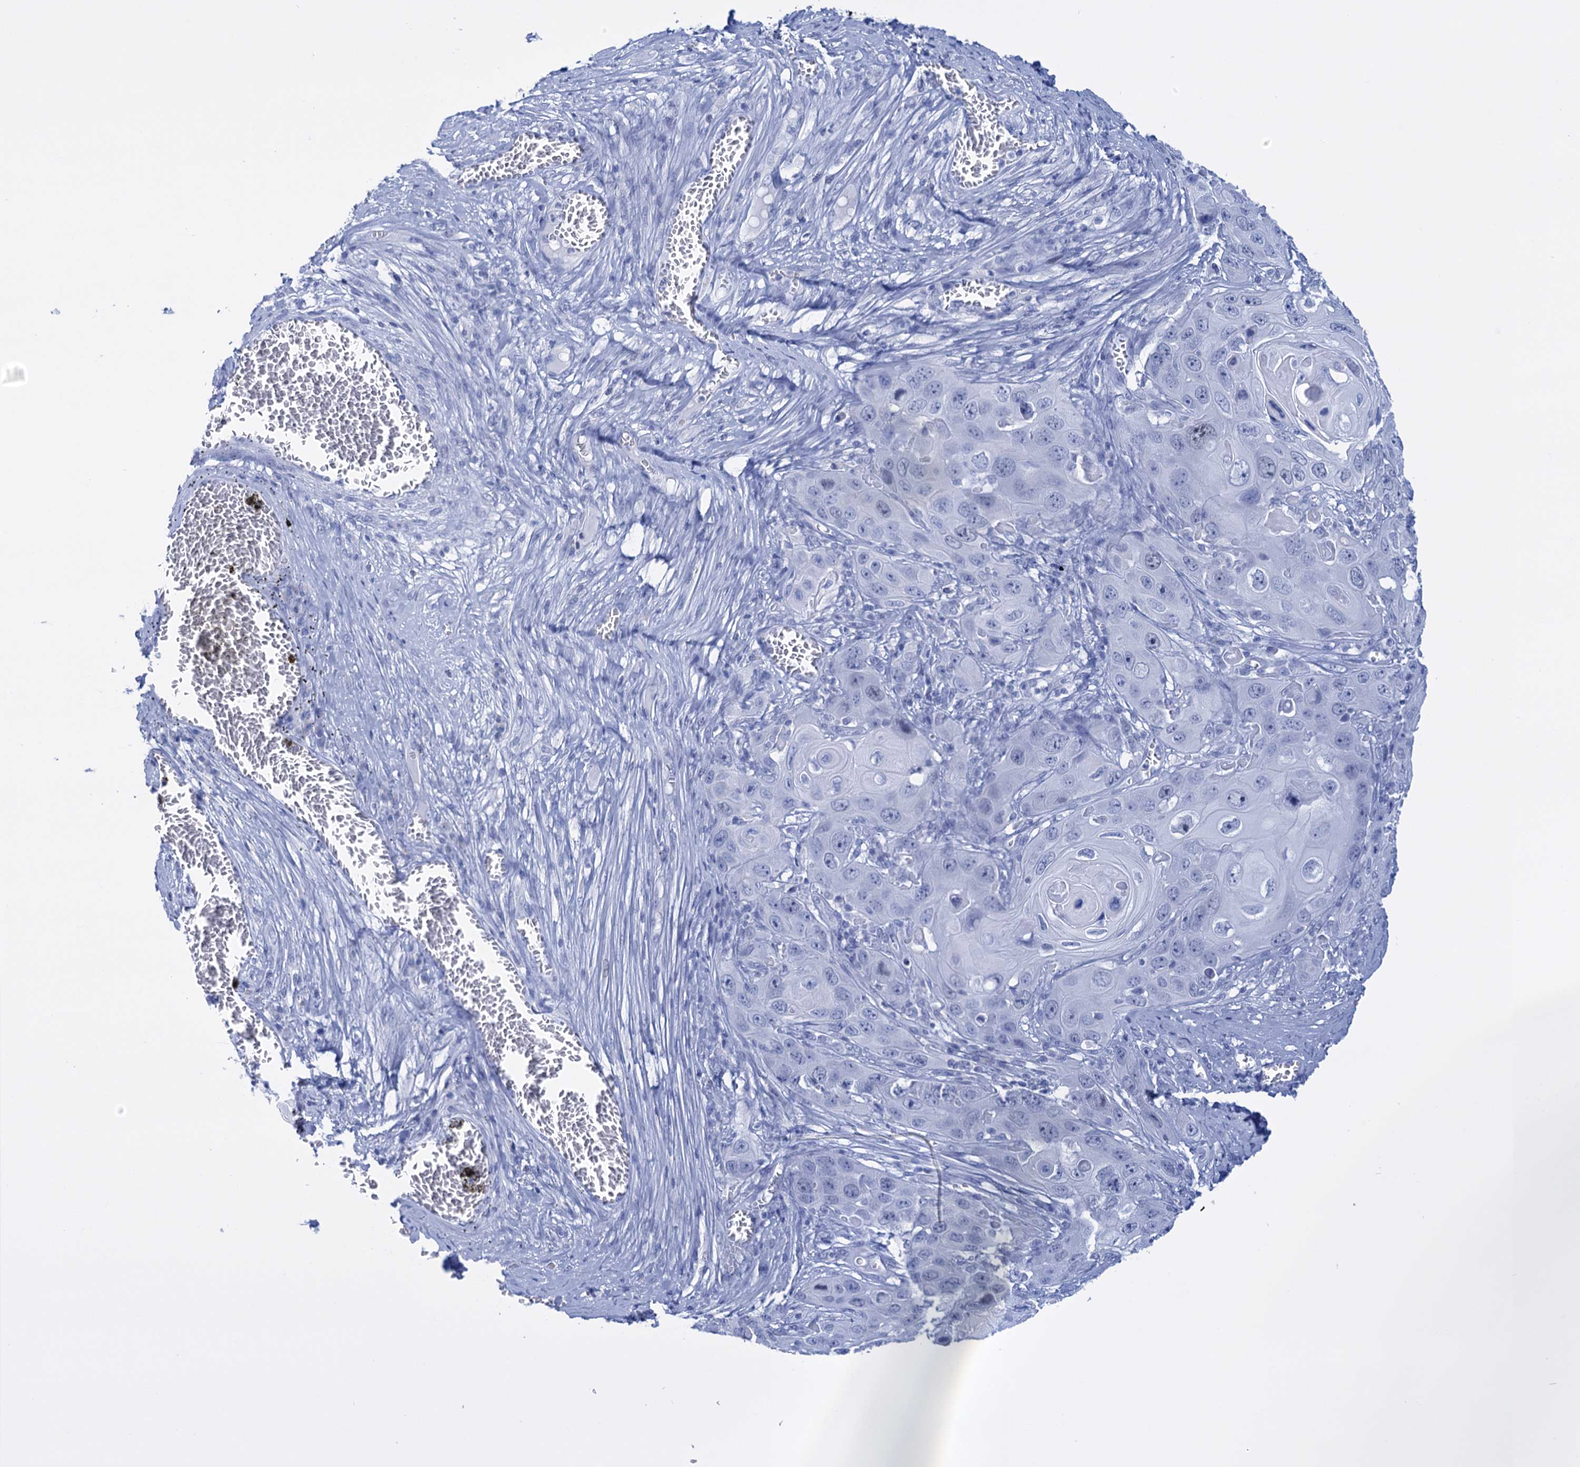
{"staining": {"intensity": "negative", "quantity": "none", "location": "none"}, "tissue": "skin cancer", "cell_type": "Tumor cells", "image_type": "cancer", "snomed": [{"axis": "morphology", "description": "Squamous cell carcinoma, NOS"}, {"axis": "topography", "description": "Skin"}], "caption": "Tumor cells show no significant positivity in skin cancer (squamous cell carcinoma).", "gene": "FBXW12", "patient": {"sex": "male", "age": 55}}